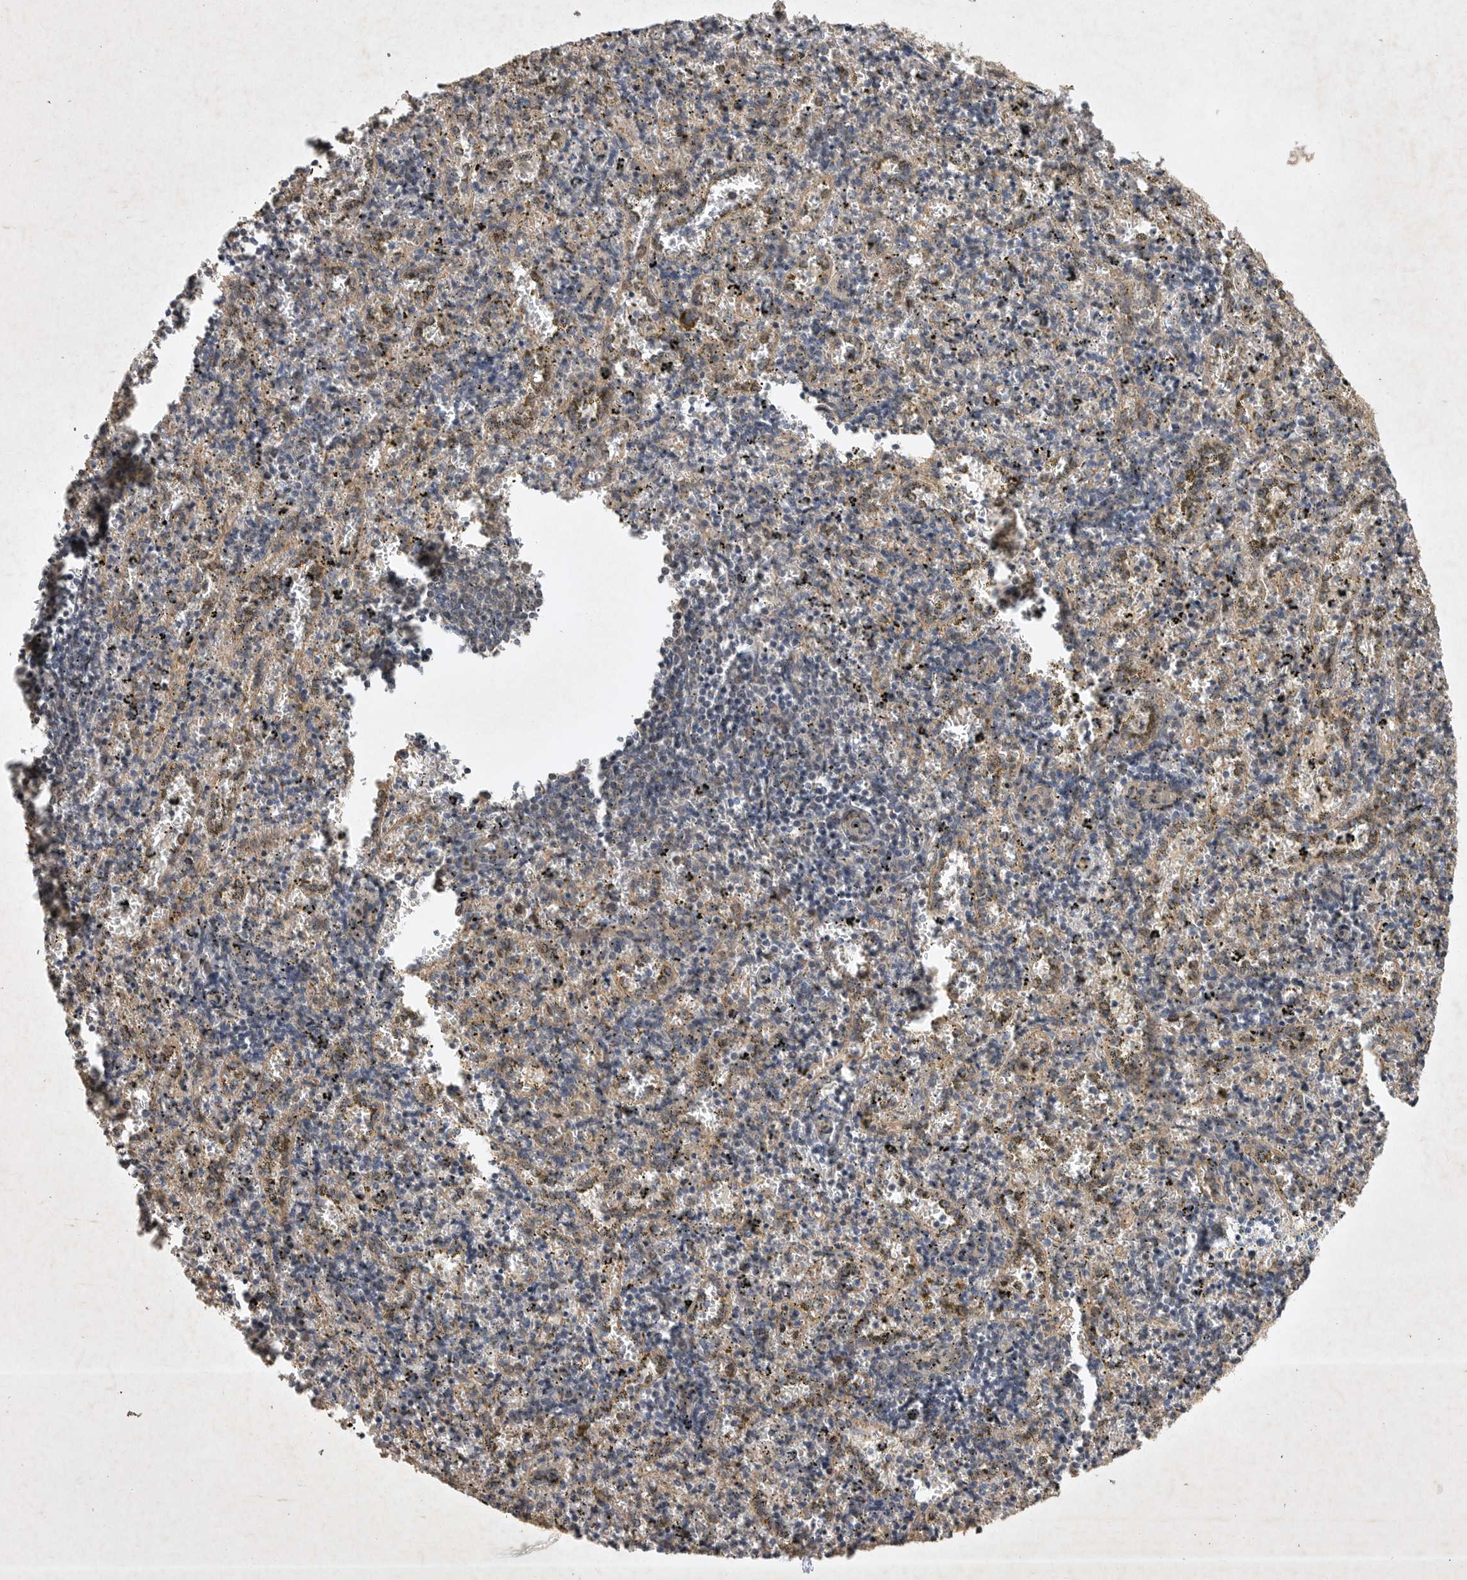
{"staining": {"intensity": "negative", "quantity": "none", "location": "none"}, "tissue": "spleen", "cell_type": "Cells in red pulp", "image_type": "normal", "snomed": [{"axis": "morphology", "description": "Normal tissue, NOS"}, {"axis": "topography", "description": "Spleen"}], "caption": "Image shows no protein positivity in cells in red pulp of normal spleen. (DAB (3,3'-diaminobenzidine) immunohistochemistry (IHC) with hematoxylin counter stain).", "gene": "EDEM3", "patient": {"sex": "male", "age": 11}}